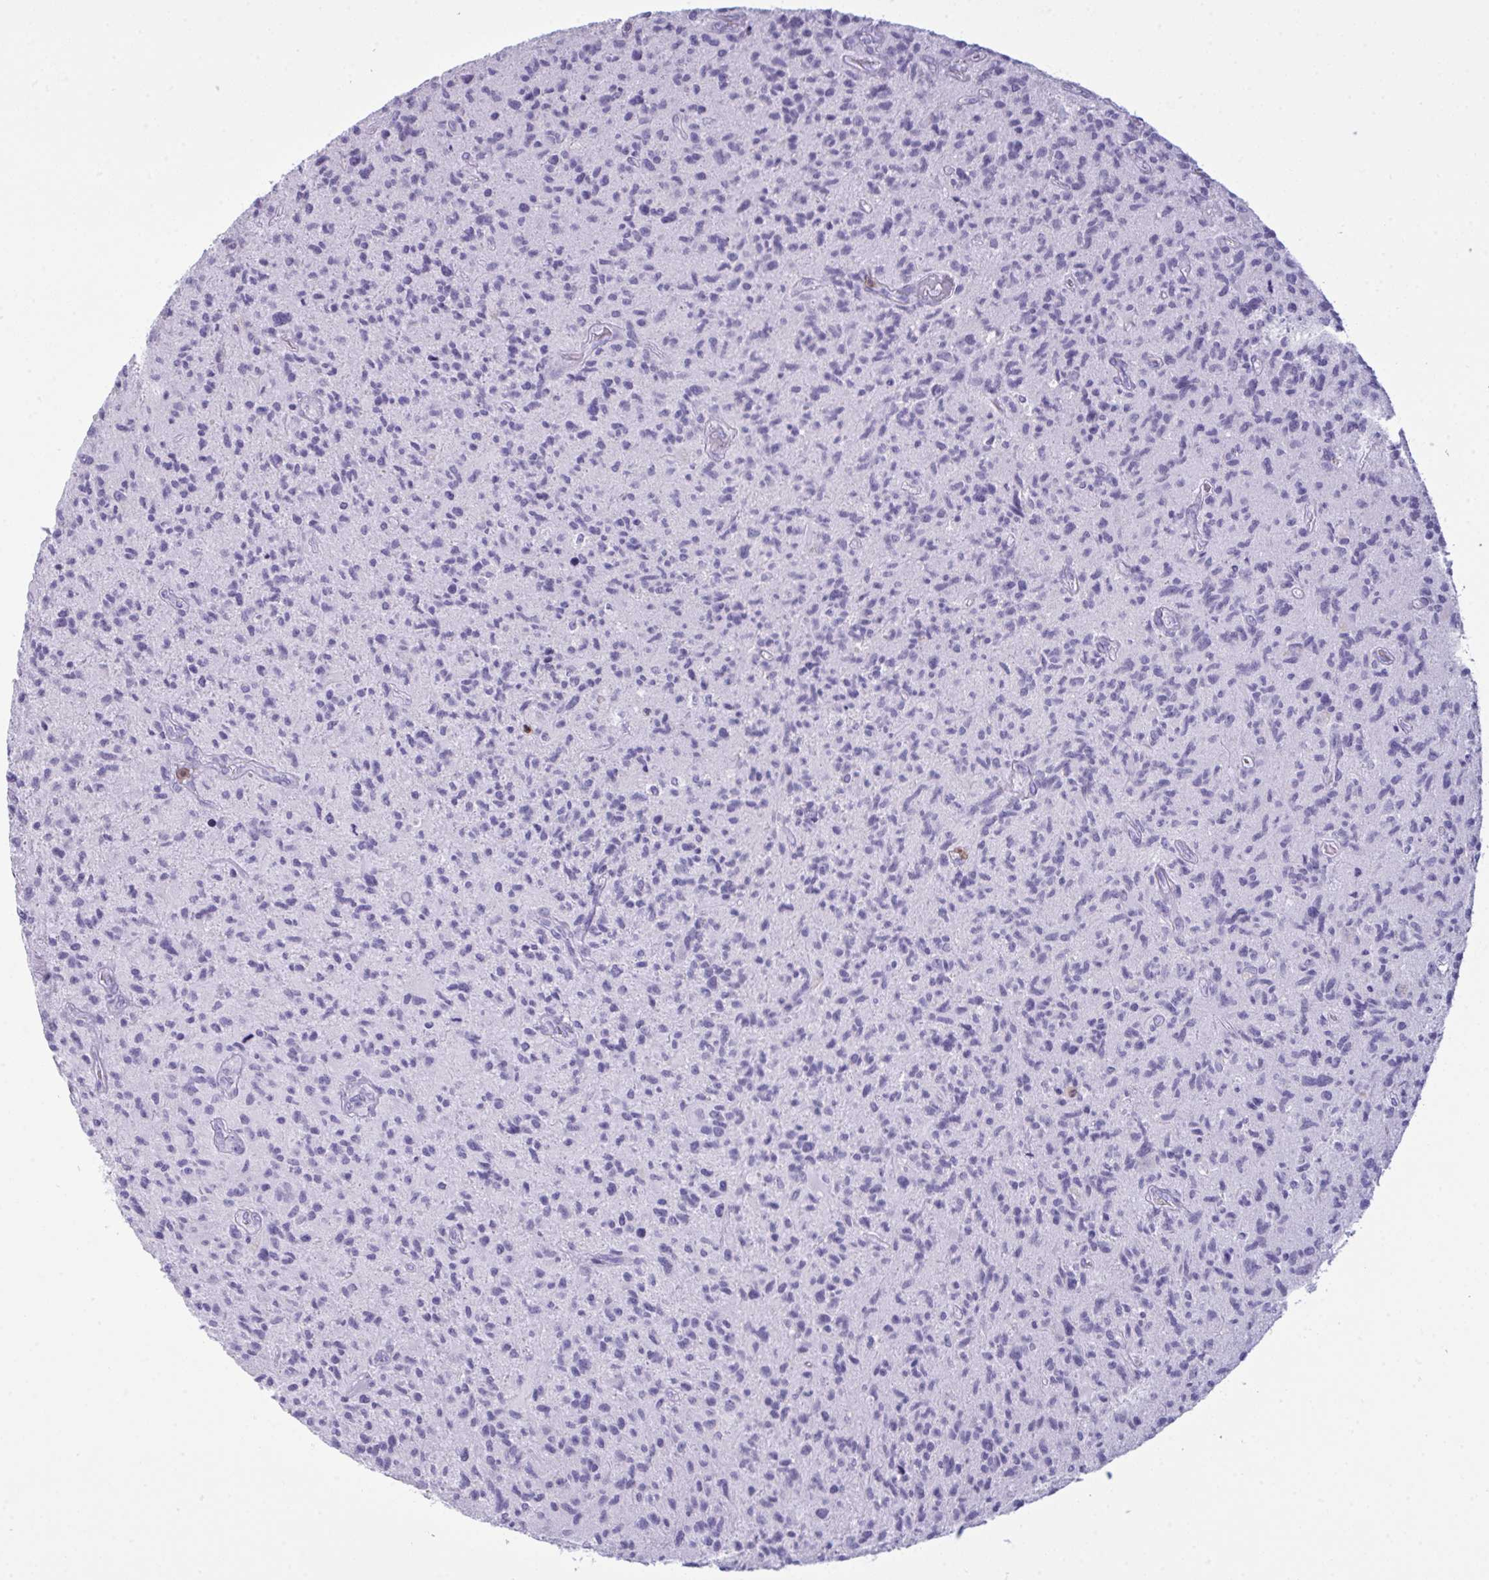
{"staining": {"intensity": "negative", "quantity": "none", "location": "none"}, "tissue": "glioma", "cell_type": "Tumor cells", "image_type": "cancer", "snomed": [{"axis": "morphology", "description": "Glioma, malignant, High grade"}, {"axis": "topography", "description": "Brain"}], "caption": "Immunohistochemical staining of human glioma exhibits no significant expression in tumor cells.", "gene": "ARHGAP42", "patient": {"sex": "female", "age": 70}}